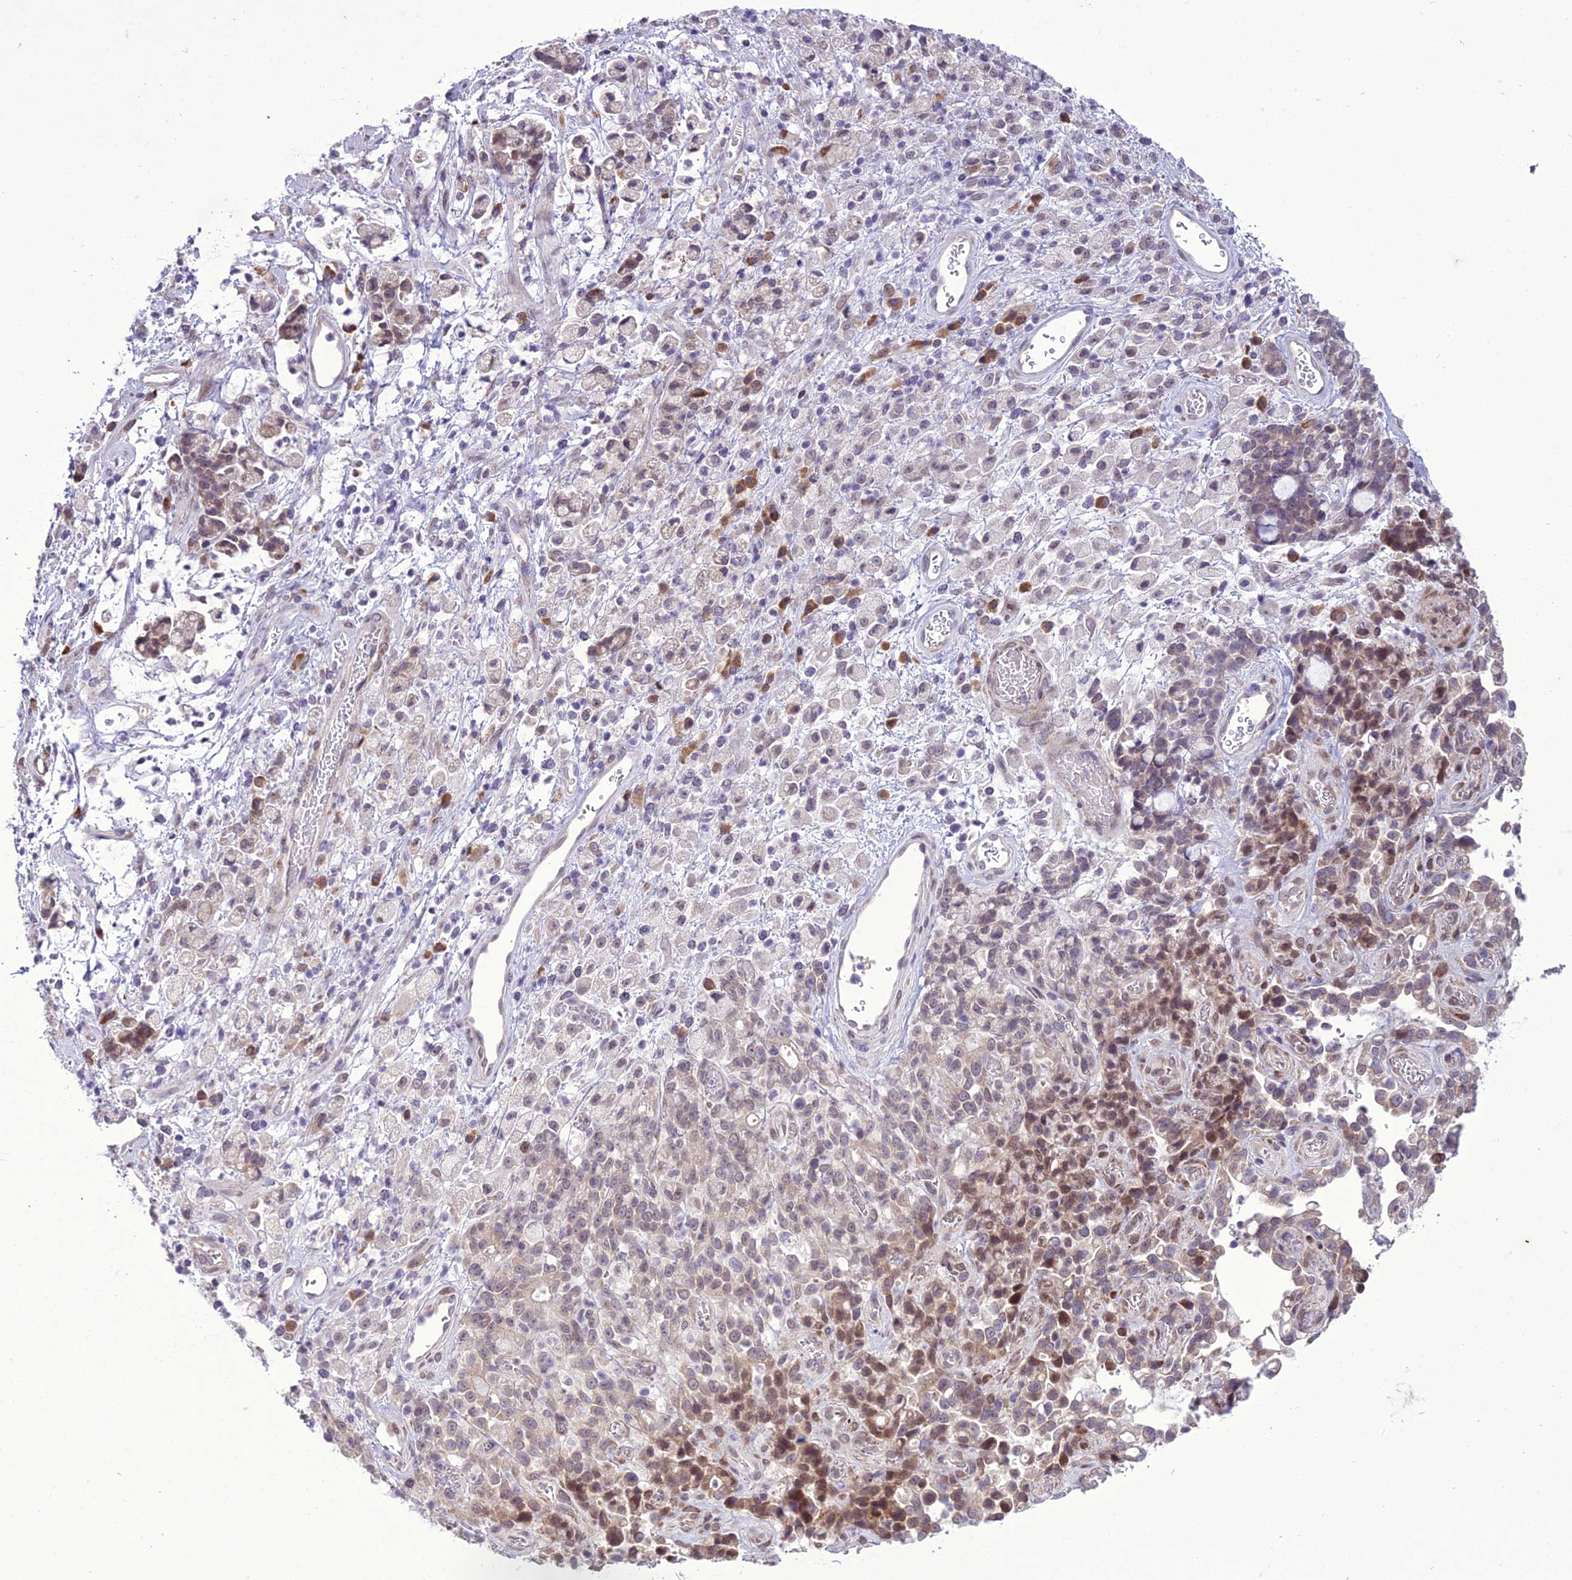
{"staining": {"intensity": "moderate", "quantity": "<25%", "location": "cytoplasmic/membranous,nuclear"}, "tissue": "stomach cancer", "cell_type": "Tumor cells", "image_type": "cancer", "snomed": [{"axis": "morphology", "description": "Adenocarcinoma, NOS"}, {"axis": "topography", "description": "Stomach"}], "caption": "DAB immunohistochemical staining of stomach cancer (adenocarcinoma) exhibits moderate cytoplasmic/membranous and nuclear protein positivity in about <25% of tumor cells.", "gene": "NEURL2", "patient": {"sex": "female", "age": 60}}